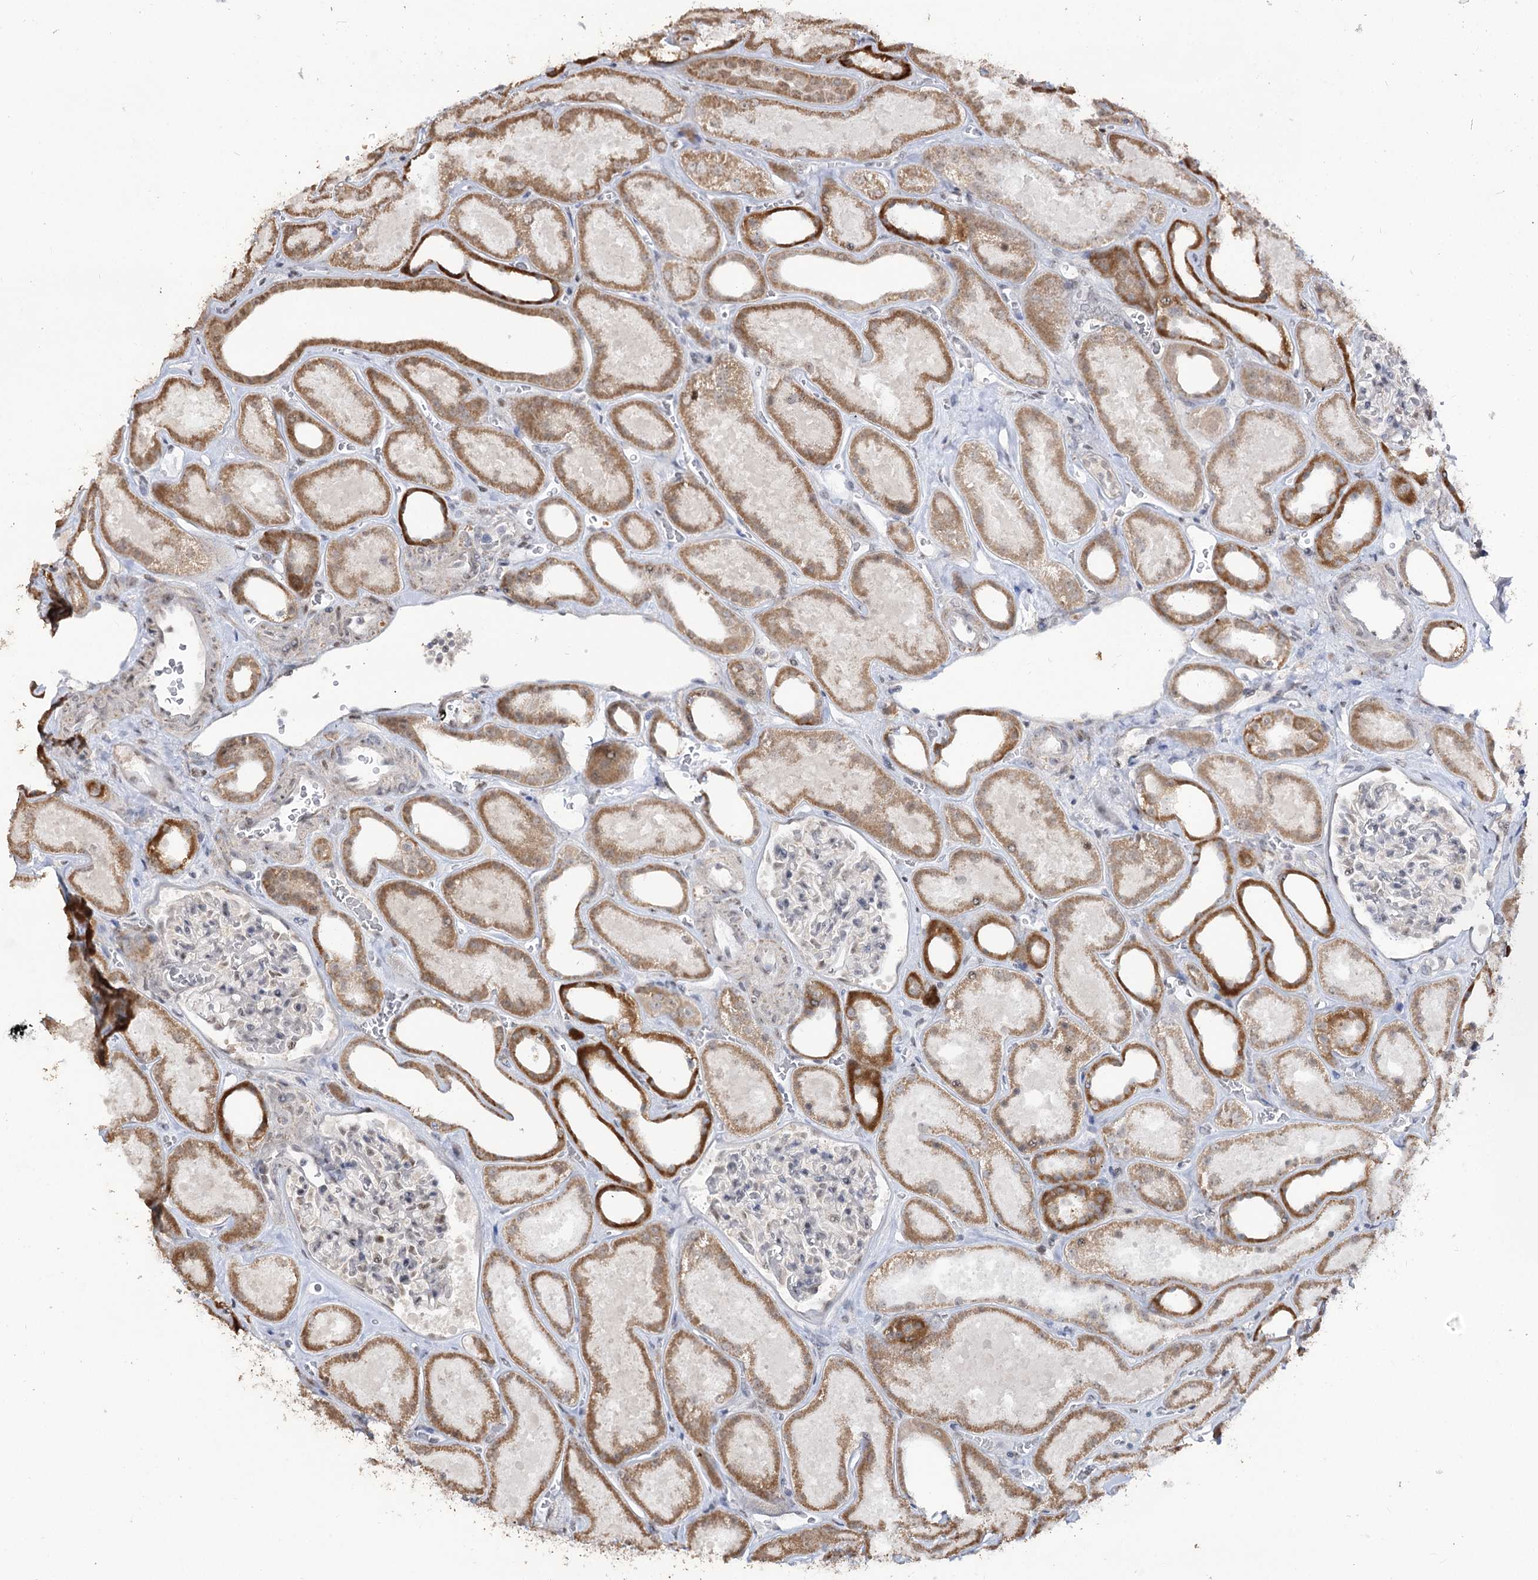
{"staining": {"intensity": "negative", "quantity": "none", "location": "none"}, "tissue": "kidney", "cell_type": "Cells in glomeruli", "image_type": "normal", "snomed": [{"axis": "morphology", "description": "Normal tissue, NOS"}, {"axis": "morphology", "description": "Adenocarcinoma, NOS"}, {"axis": "topography", "description": "Kidney"}], "caption": "Histopathology image shows no protein positivity in cells in glomeruli of benign kidney. (Brightfield microscopy of DAB (3,3'-diaminobenzidine) IHC at high magnification).", "gene": "RUFY4", "patient": {"sex": "female", "age": 68}}